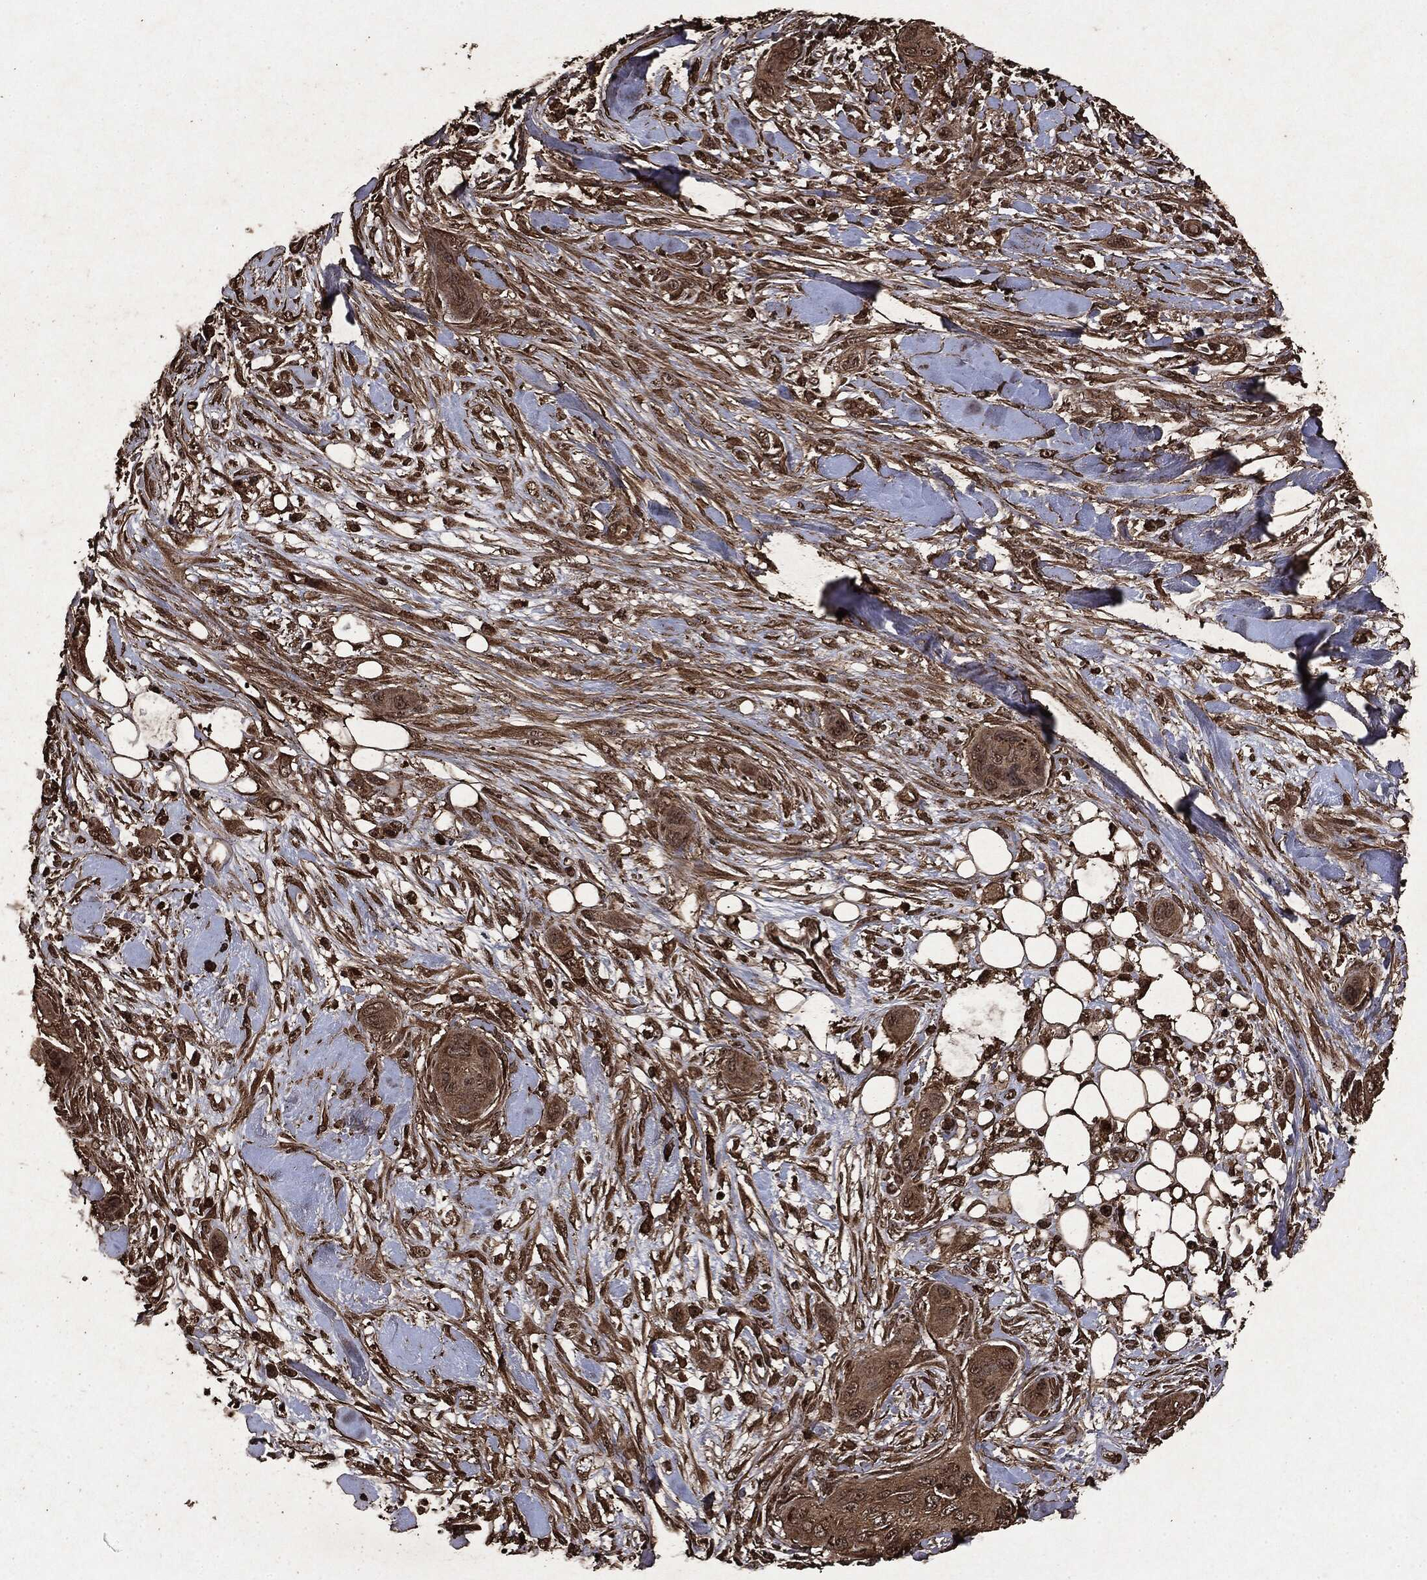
{"staining": {"intensity": "moderate", "quantity": ">75%", "location": "cytoplasmic/membranous"}, "tissue": "skin cancer", "cell_type": "Tumor cells", "image_type": "cancer", "snomed": [{"axis": "morphology", "description": "Squamous cell carcinoma, NOS"}, {"axis": "topography", "description": "Skin"}], "caption": "Protein staining of skin cancer (squamous cell carcinoma) tissue shows moderate cytoplasmic/membranous positivity in about >75% of tumor cells. Using DAB (brown) and hematoxylin (blue) stains, captured at high magnification using brightfield microscopy.", "gene": "ARAF", "patient": {"sex": "male", "age": 78}}